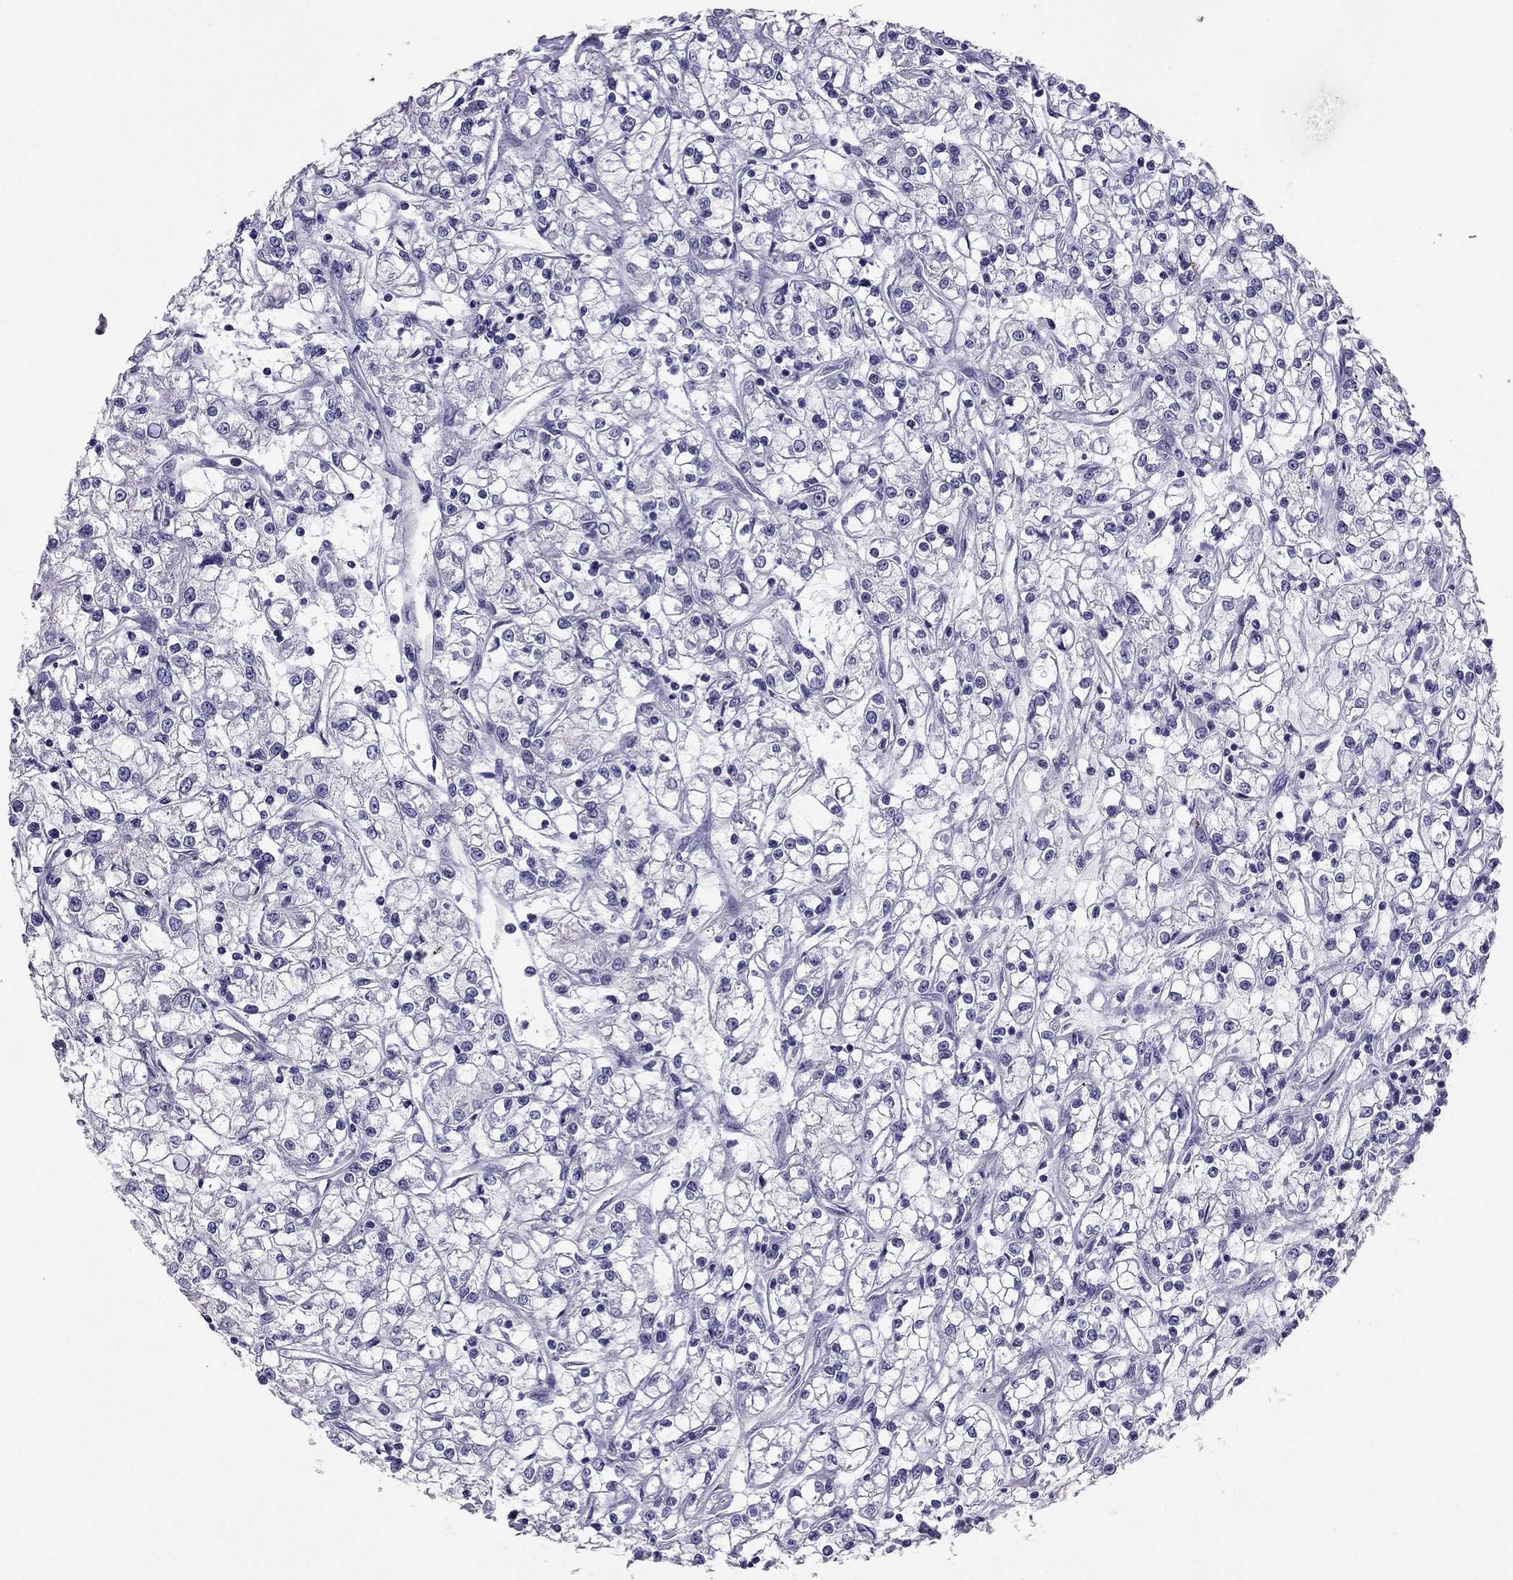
{"staining": {"intensity": "negative", "quantity": "none", "location": "none"}, "tissue": "renal cancer", "cell_type": "Tumor cells", "image_type": "cancer", "snomed": [{"axis": "morphology", "description": "Adenocarcinoma, NOS"}, {"axis": "topography", "description": "Kidney"}], "caption": "Protein analysis of renal adenocarcinoma shows no significant staining in tumor cells.", "gene": "PDE6A", "patient": {"sex": "female", "age": 59}}